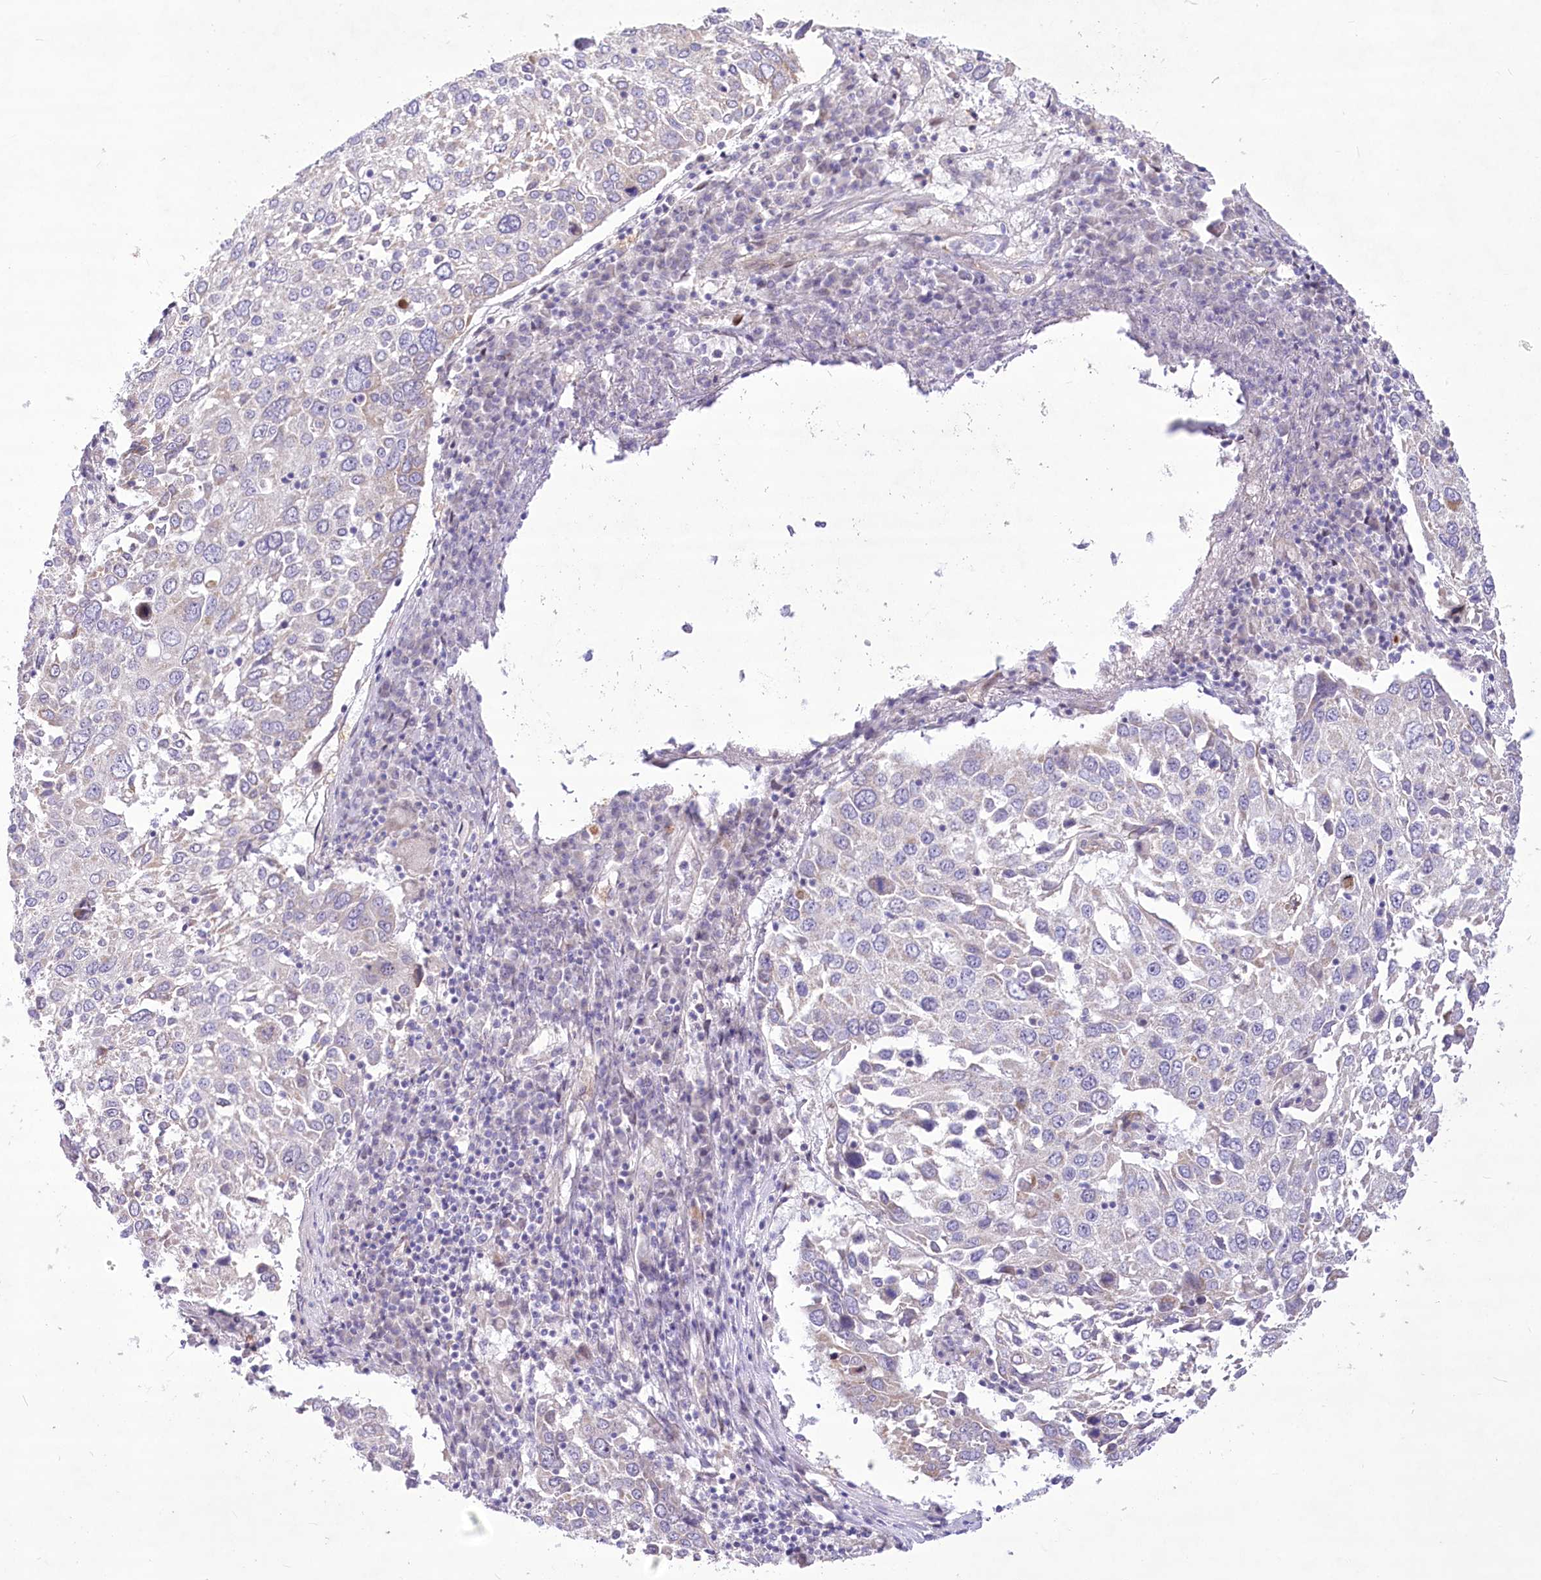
{"staining": {"intensity": "negative", "quantity": "none", "location": "none"}, "tissue": "lung cancer", "cell_type": "Tumor cells", "image_type": "cancer", "snomed": [{"axis": "morphology", "description": "Squamous cell carcinoma, NOS"}, {"axis": "topography", "description": "Lung"}], "caption": "This is a micrograph of IHC staining of lung cancer (squamous cell carcinoma), which shows no staining in tumor cells. (Immunohistochemistry, brightfield microscopy, high magnification).", "gene": "ANGPTL3", "patient": {"sex": "male", "age": 65}}